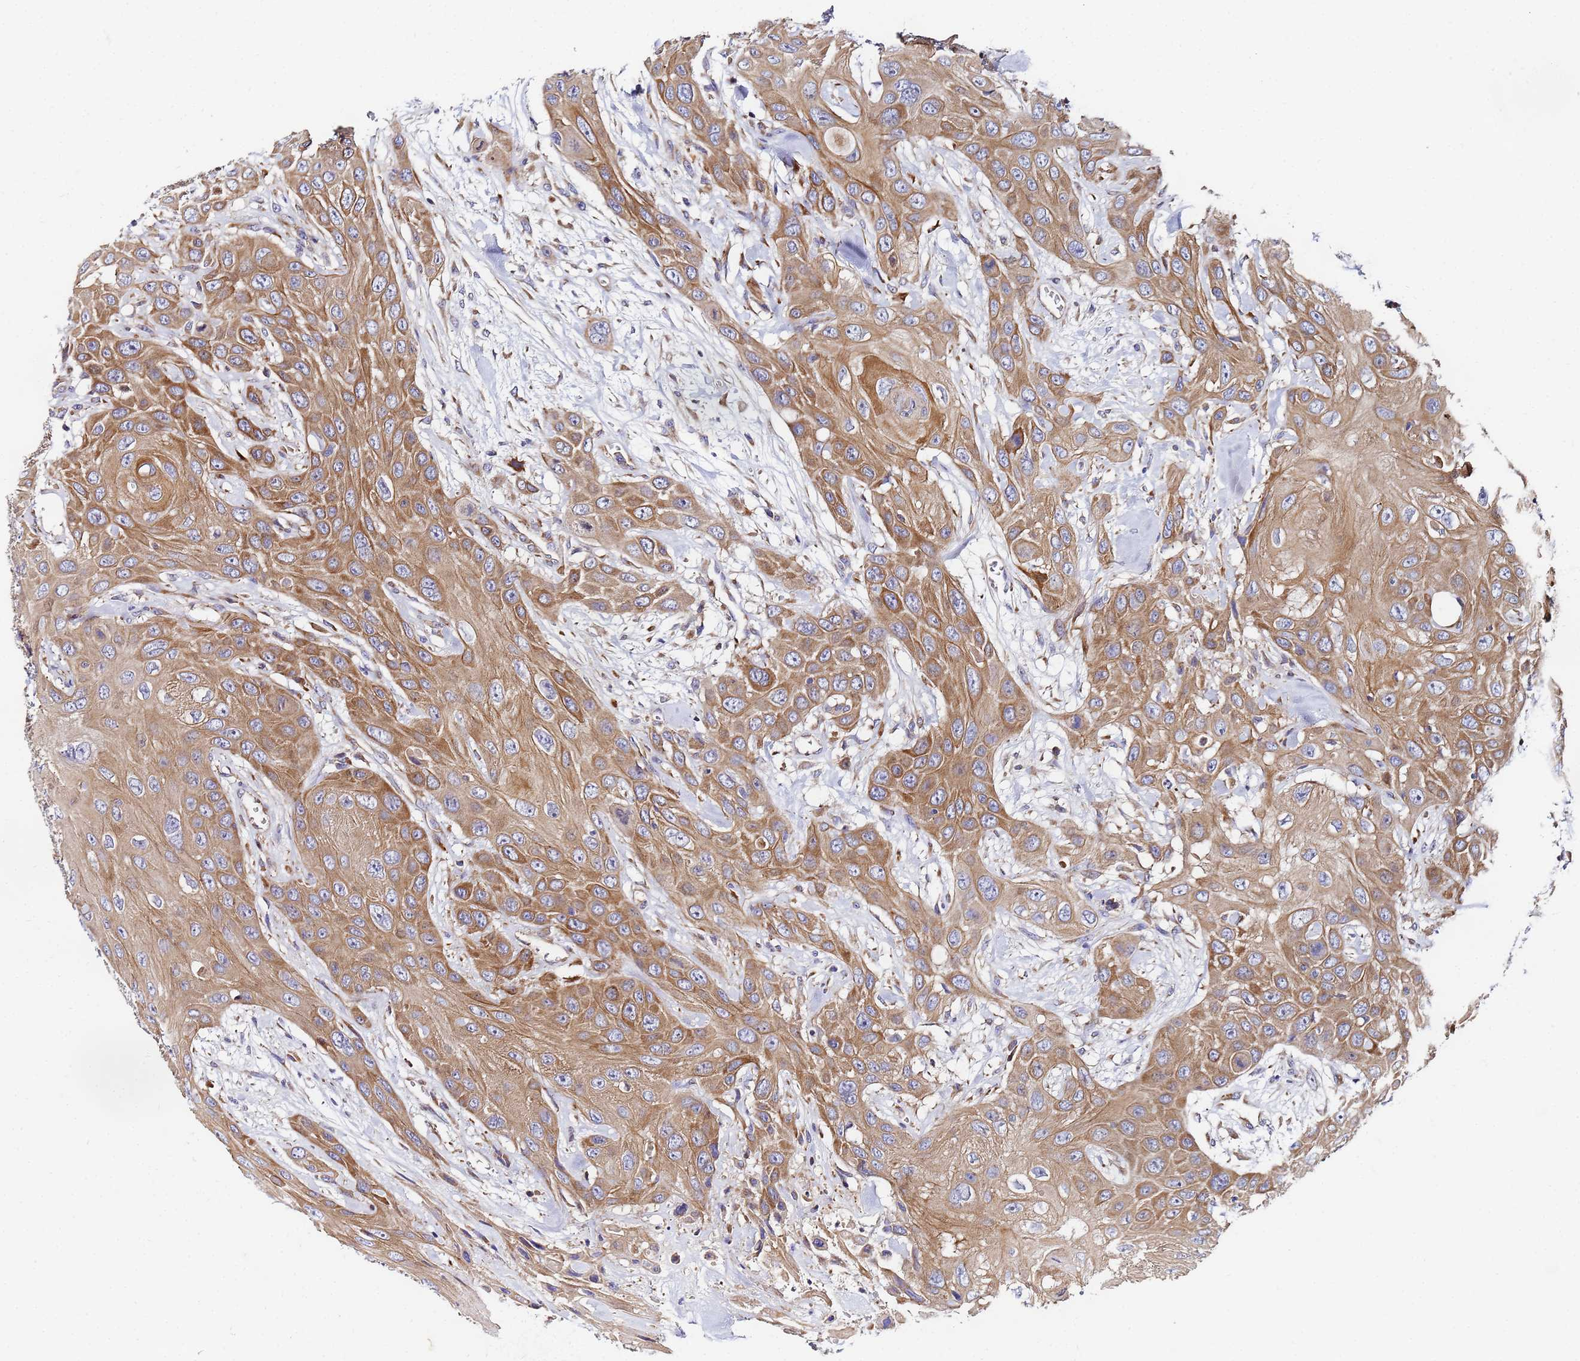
{"staining": {"intensity": "moderate", "quantity": ">75%", "location": "cytoplasmic/membranous"}, "tissue": "head and neck cancer", "cell_type": "Tumor cells", "image_type": "cancer", "snomed": [{"axis": "morphology", "description": "Squamous cell carcinoma, NOS"}, {"axis": "topography", "description": "Head-Neck"}], "caption": "A micrograph of head and neck cancer (squamous cell carcinoma) stained for a protein displays moderate cytoplasmic/membranous brown staining in tumor cells.", "gene": "POM121", "patient": {"sex": "male", "age": 81}}